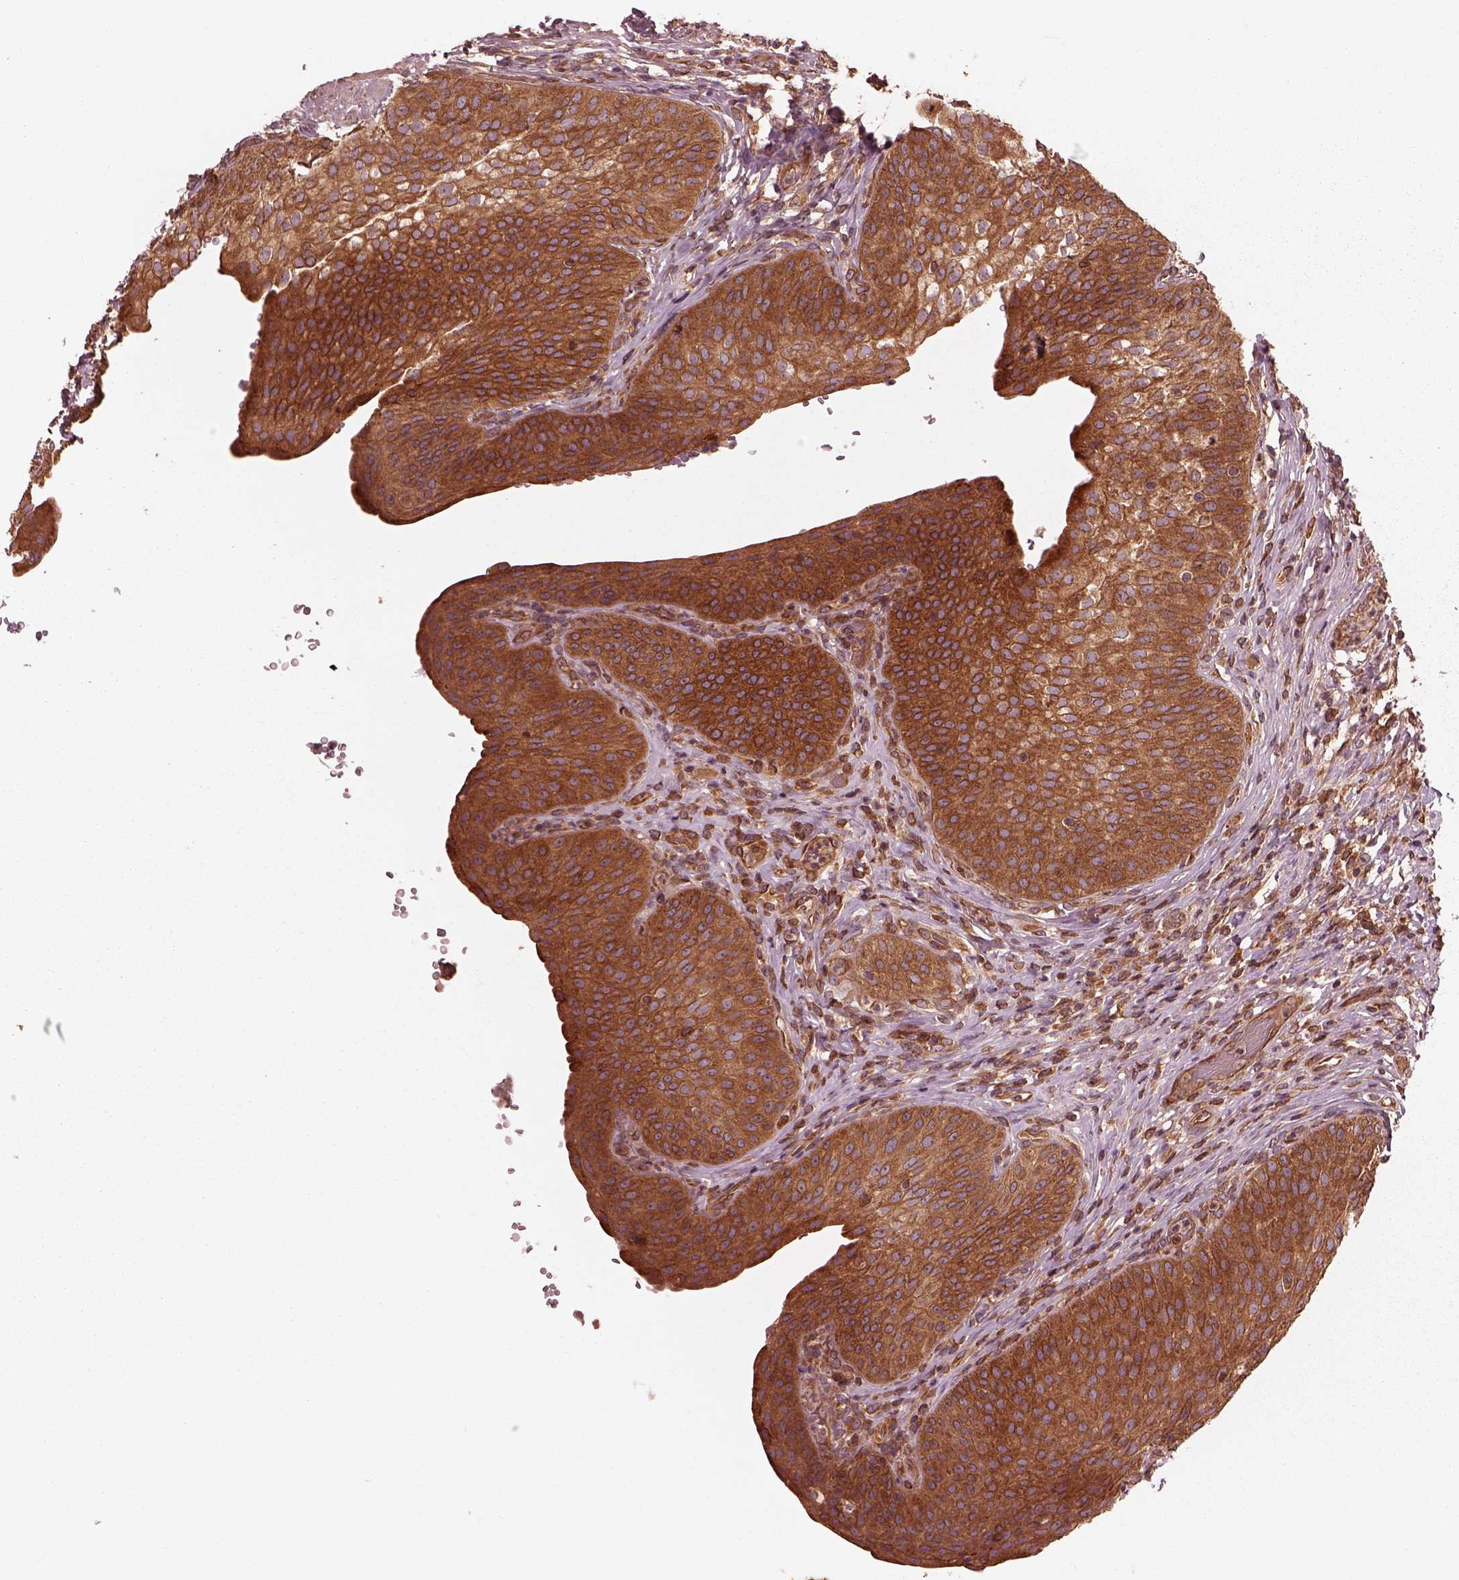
{"staining": {"intensity": "strong", "quantity": ">75%", "location": "cytoplasmic/membranous"}, "tissue": "urinary bladder", "cell_type": "Urothelial cells", "image_type": "normal", "snomed": [{"axis": "morphology", "description": "Normal tissue, NOS"}, {"axis": "topography", "description": "Urinary bladder"}], "caption": "Protein analysis of benign urinary bladder shows strong cytoplasmic/membranous positivity in approximately >75% of urothelial cells. Immunohistochemistry (ihc) stains the protein of interest in brown and the nuclei are stained blue.", "gene": "PIK3R2", "patient": {"sex": "male", "age": 66}}